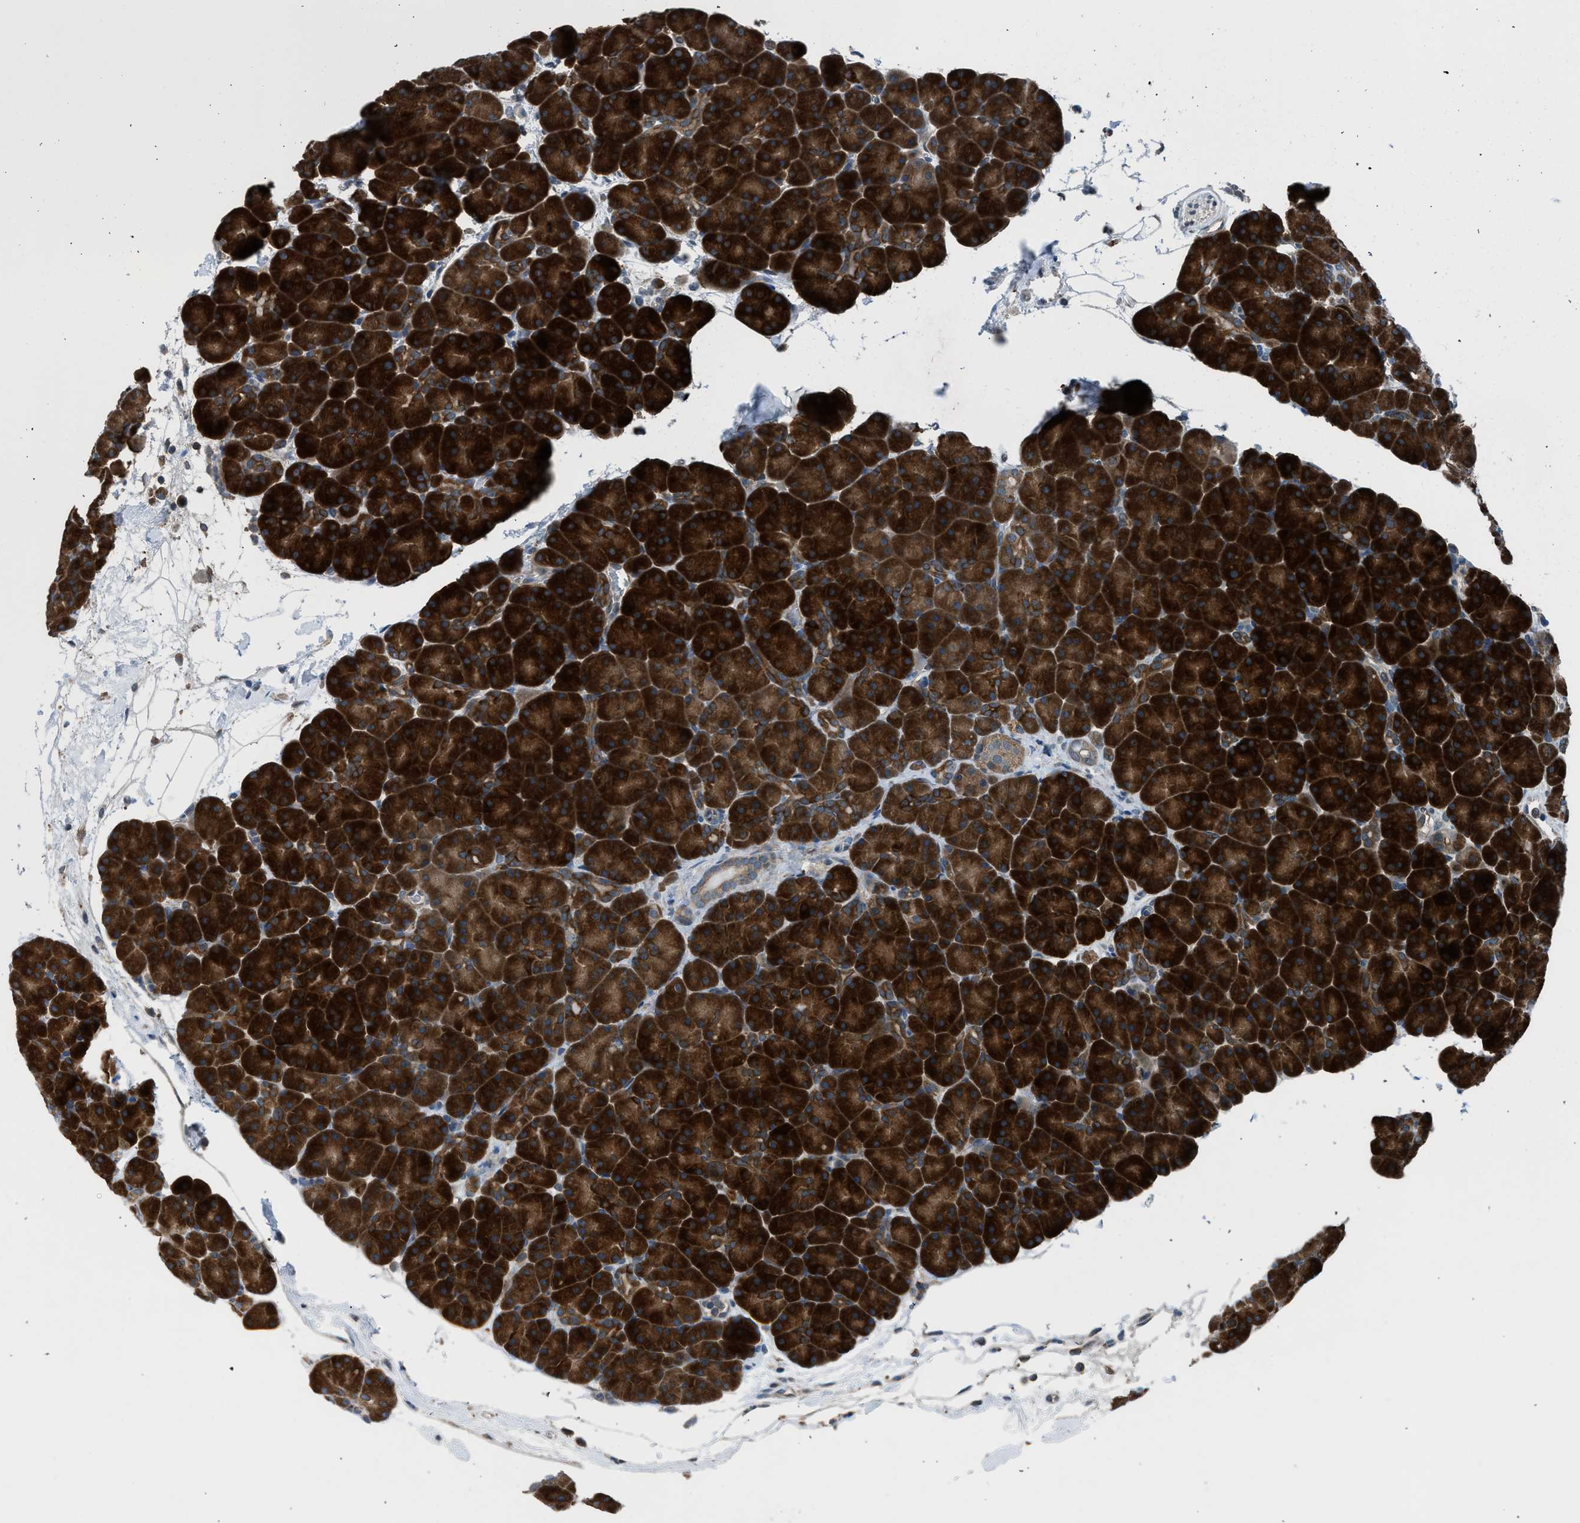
{"staining": {"intensity": "strong", "quantity": ">75%", "location": "cytoplasmic/membranous"}, "tissue": "pancreas", "cell_type": "Exocrine glandular cells", "image_type": "normal", "snomed": [{"axis": "morphology", "description": "Normal tissue, NOS"}, {"axis": "topography", "description": "Pancreas"}], "caption": "Pancreas stained with a protein marker demonstrates strong staining in exocrine glandular cells.", "gene": "LMLN", "patient": {"sex": "male", "age": 66}}